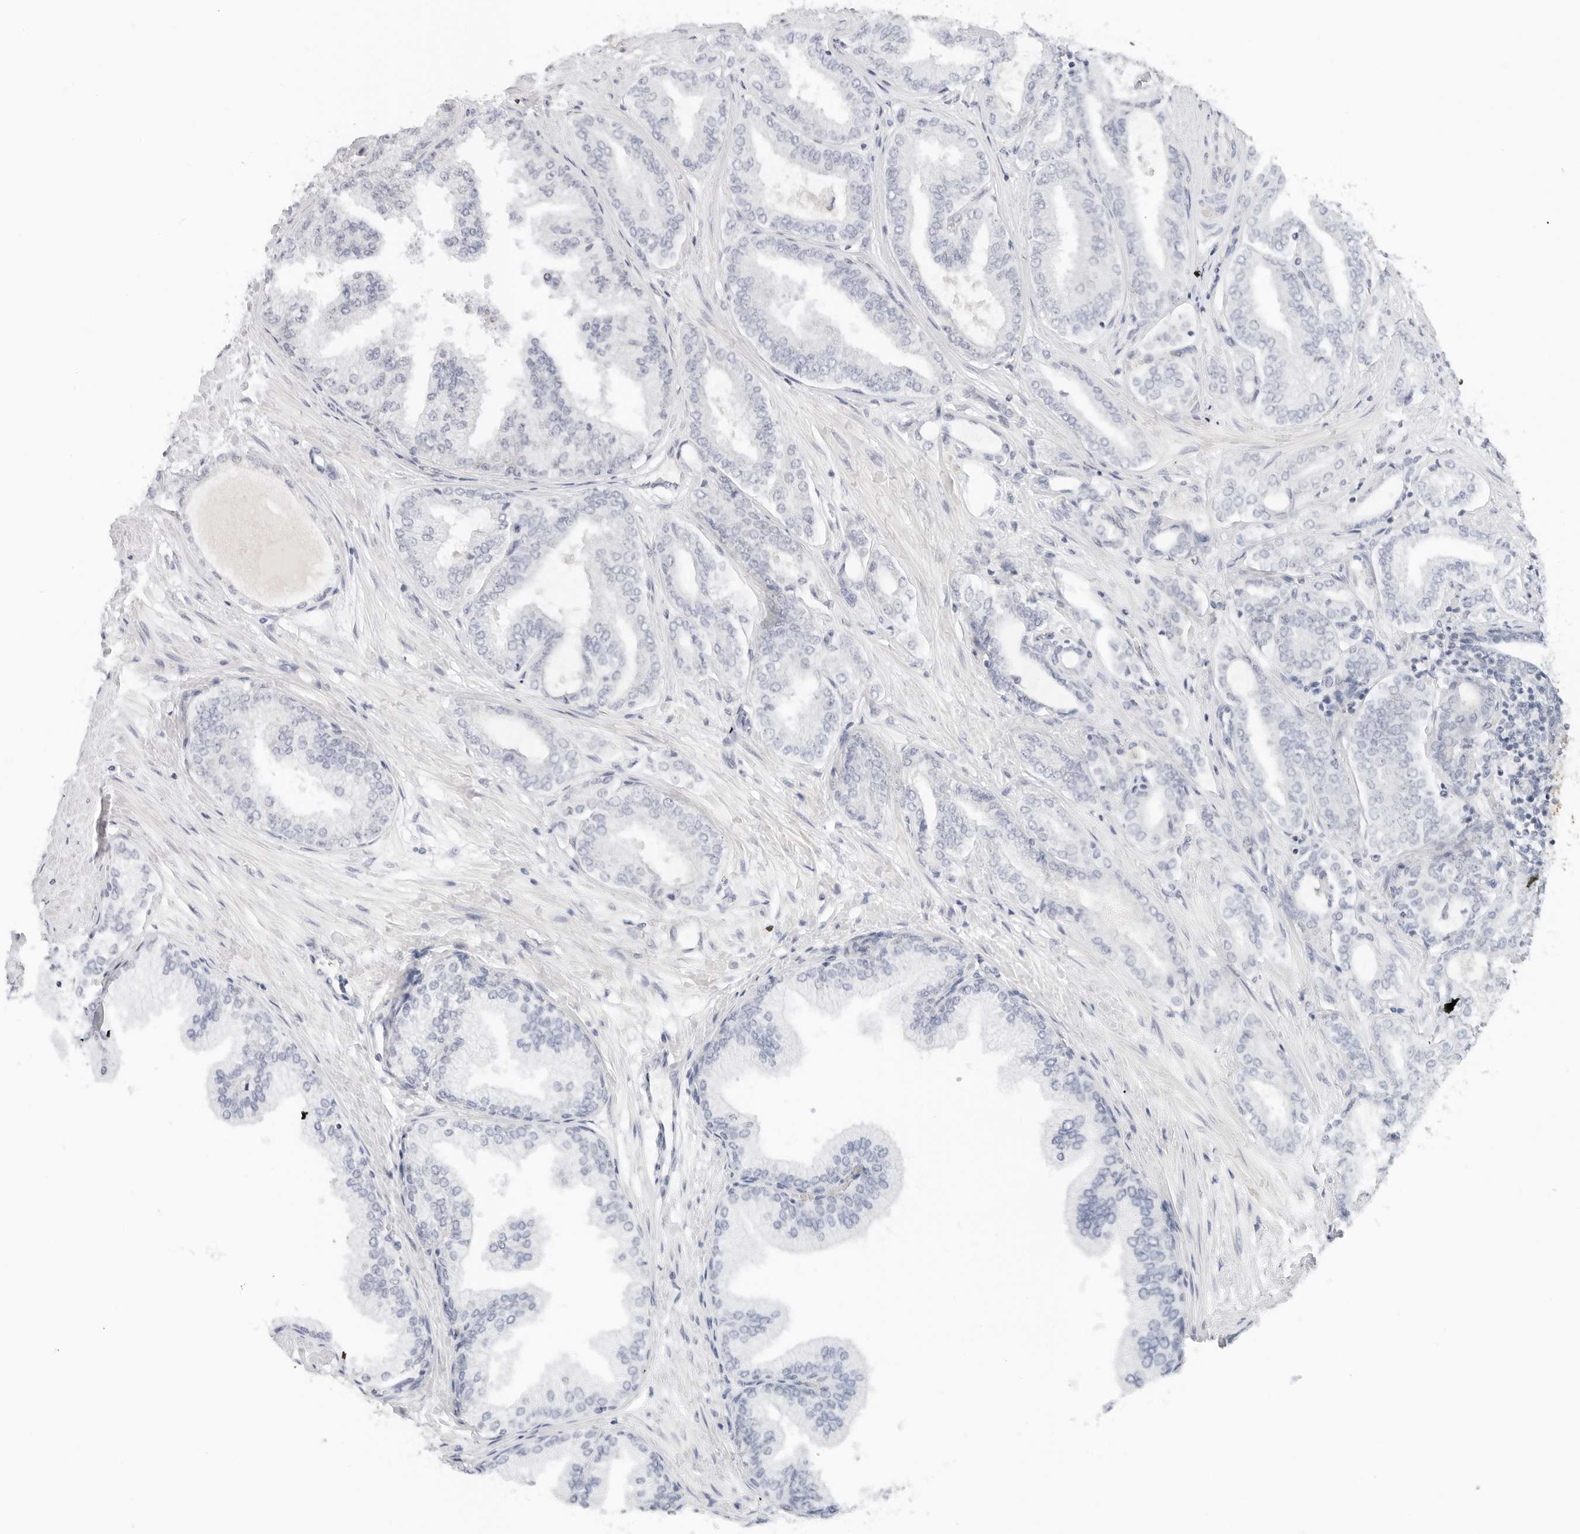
{"staining": {"intensity": "negative", "quantity": "none", "location": "none"}, "tissue": "prostate cancer", "cell_type": "Tumor cells", "image_type": "cancer", "snomed": [{"axis": "morphology", "description": "Adenocarcinoma, Low grade"}, {"axis": "topography", "description": "Prostate"}], "caption": "Immunohistochemistry image of human prostate low-grade adenocarcinoma stained for a protein (brown), which exhibits no positivity in tumor cells.", "gene": "RC3H1", "patient": {"sex": "male", "age": 63}}